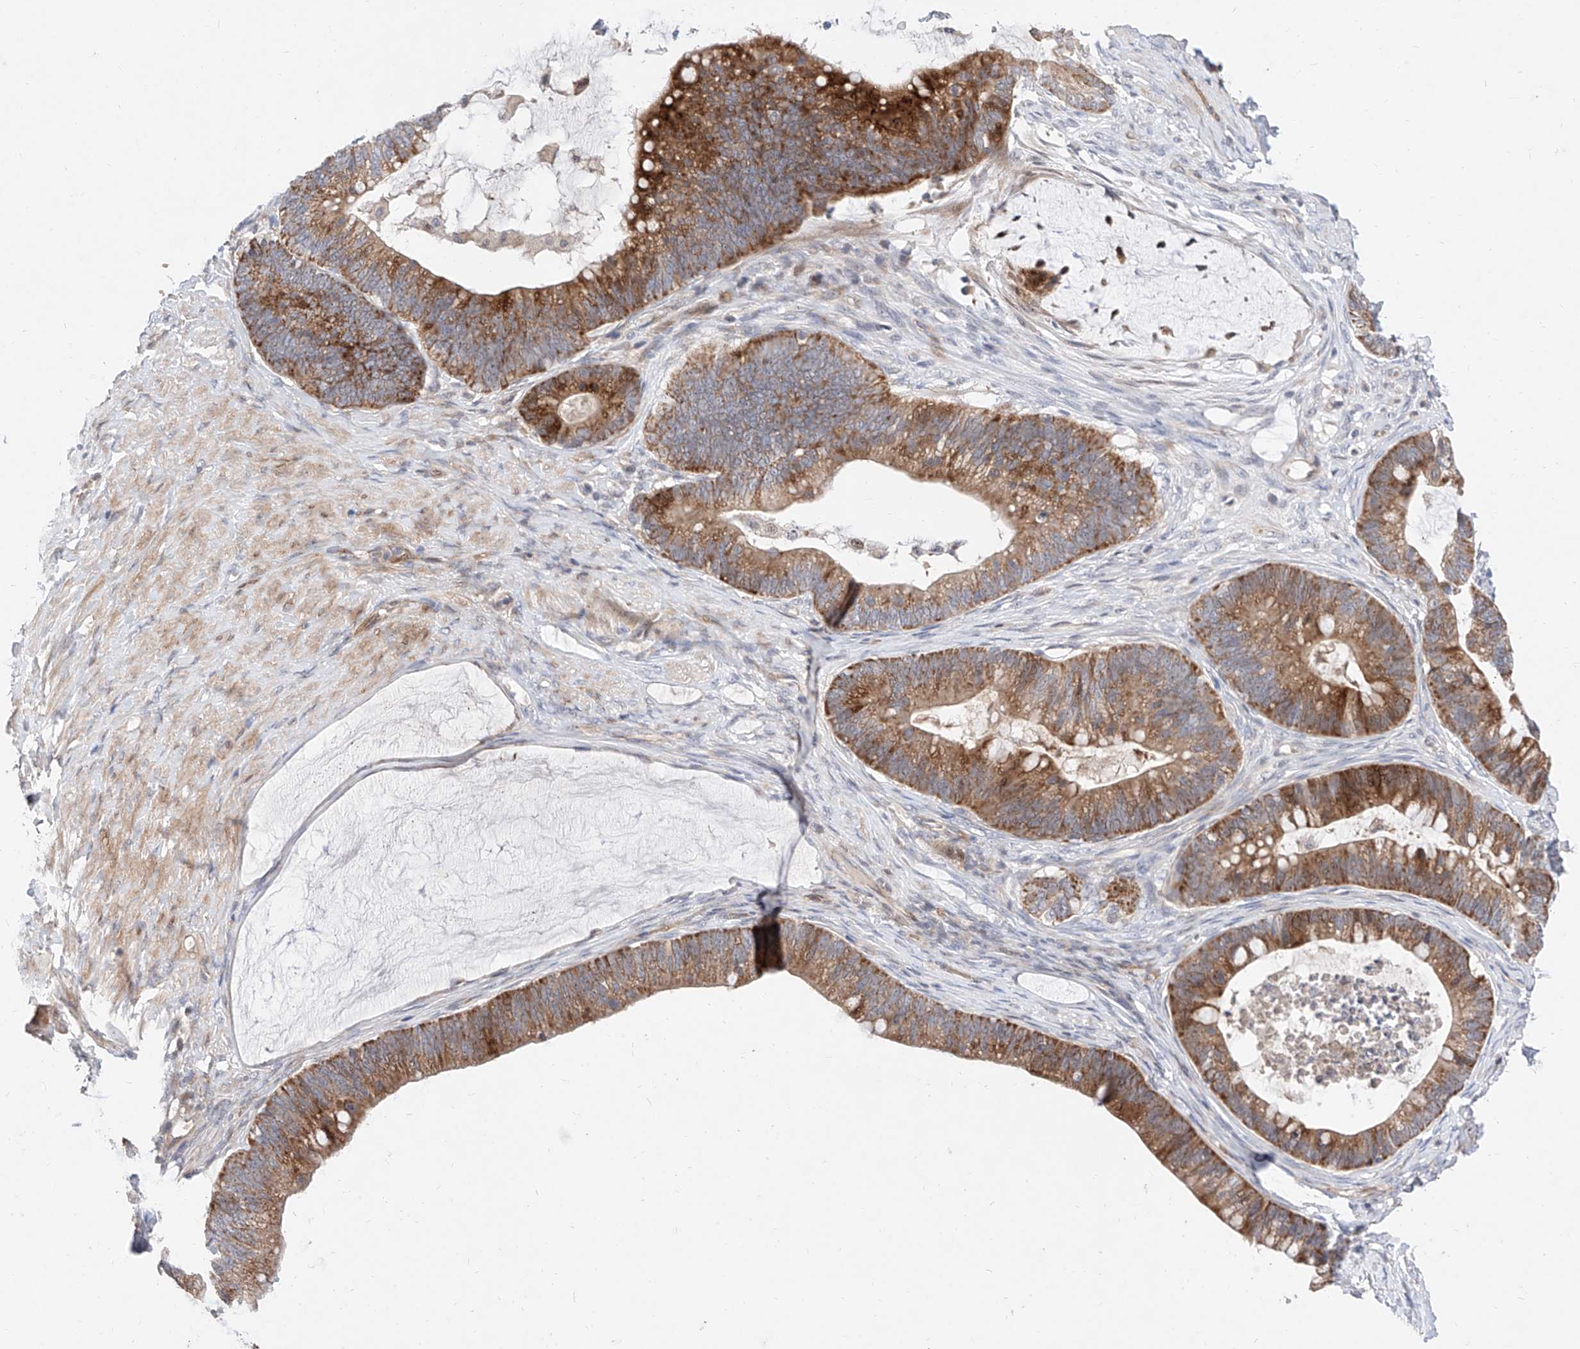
{"staining": {"intensity": "moderate", "quantity": ">75%", "location": "cytoplasmic/membranous"}, "tissue": "ovarian cancer", "cell_type": "Tumor cells", "image_type": "cancer", "snomed": [{"axis": "morphology", "description": "Cystadenocarcinoma, mucinous, NOS"}, {"axis": "topography", "description": "Ovary"}], "caption": "A histopathology image of ovarian mucinous cystadenocarcinoma stained for a protein displays moderate cytoplasmic/membranous brown staining in tumor cells.", "gene": "FUCA2", "patient": {"sex": "female", "age": 61}}